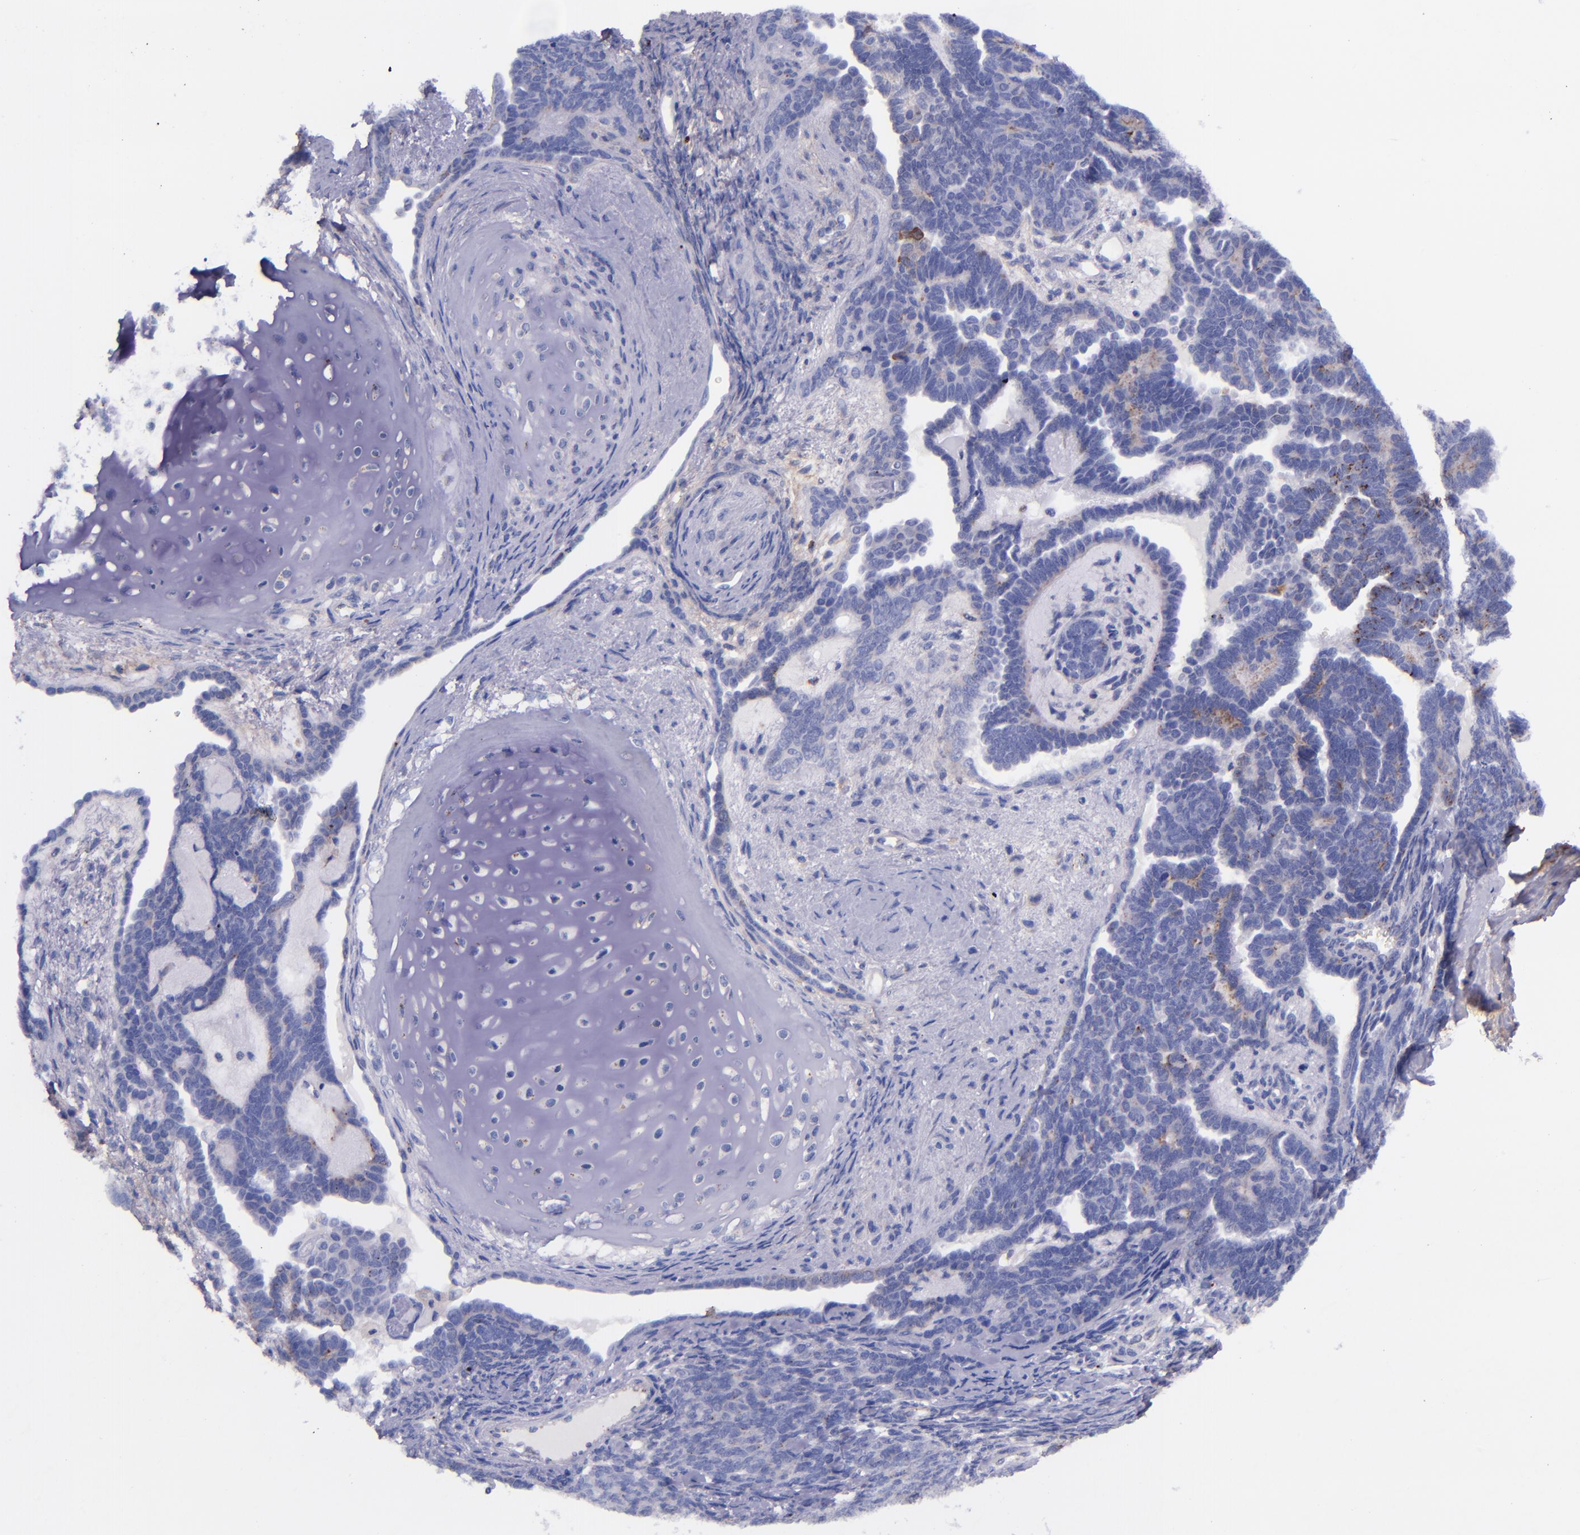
{"staining": {"intensity": "weak", "quantity": "<25%", "location": "cytoplasmic/membranous"}, "tissue": "endometrial cancer", "cell_type": "Tumor cells", "image_type": "cancer", "snomed": [{"axis": "morphology", "description": "Neoplasm, malignant, NOS"}, {"axis": "topography", "description": "Endometrium"}], "caption": "DAB immunohistochemical staining of human malignant neoplasm (endometrial) reveals no significant positivity in tumor cells. The staining is performed using DAB (3,3'-diaminobenzidine) brown chromogen with nuclei counter-stained in using hematoxylin.", "gene": "IVL", "patient": {"sex": "female", "age": 74}}